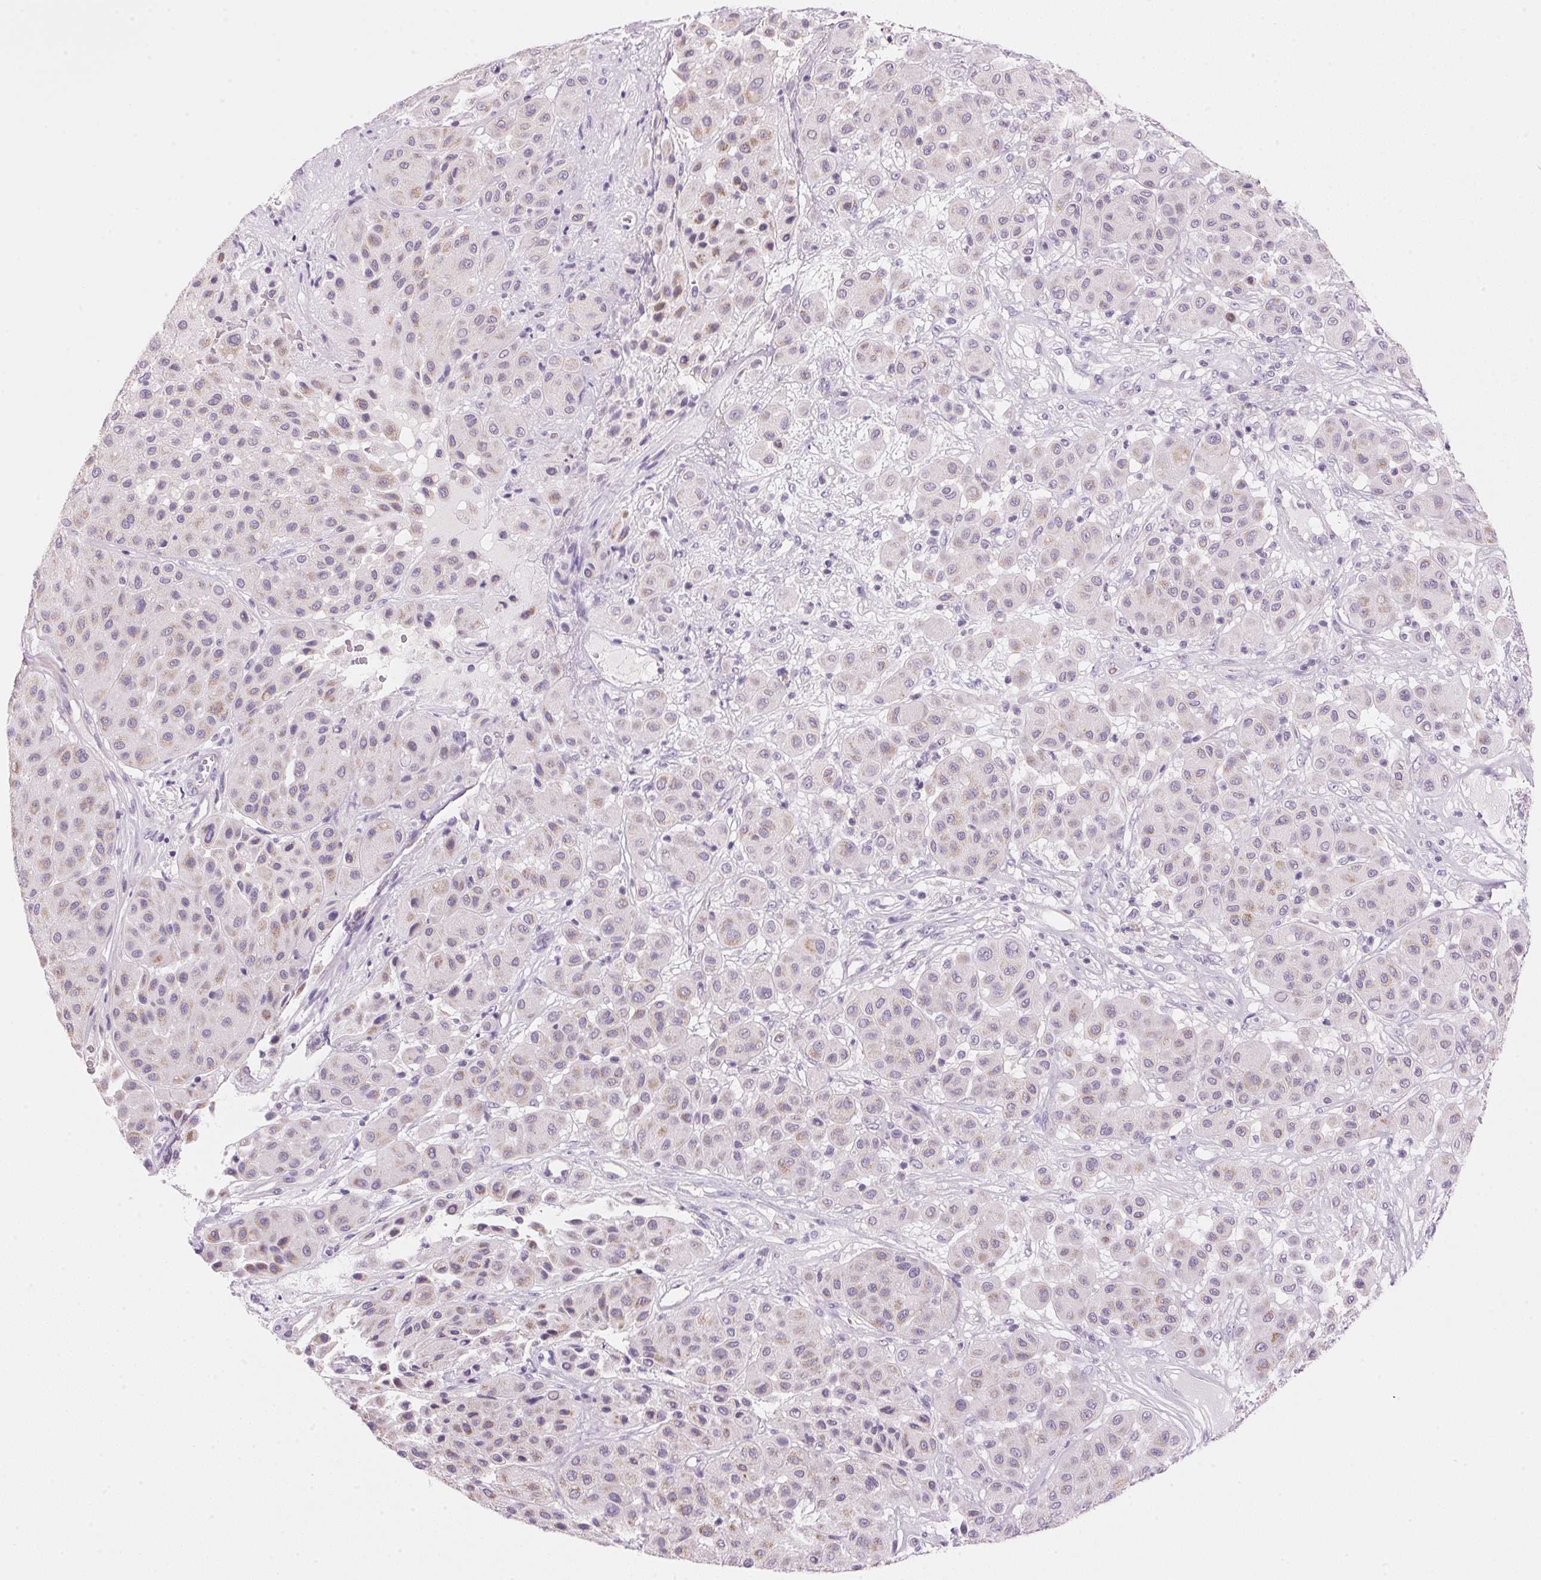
{"staining": {"intensity": "weak", "quantity": "<25%", "location": "cytoplasmic/membranous"}, "tissue": "melanoma", "cell_type": "Tumor cells", "image_type": "cancer", "snomed": [{"axis": "morphology", "description": "Malignant melanoma, Metastatic site"}, {"axis": "topography", "description": "Smooth muscle"}], "caption": "DAB (3,3'-diaminobenzidine) immunohistochemical staining of human melanoma shows no significant expression in tumor cells.", "gene": "CYP11B1", "patient": {"sex": "male", "age": 41}}